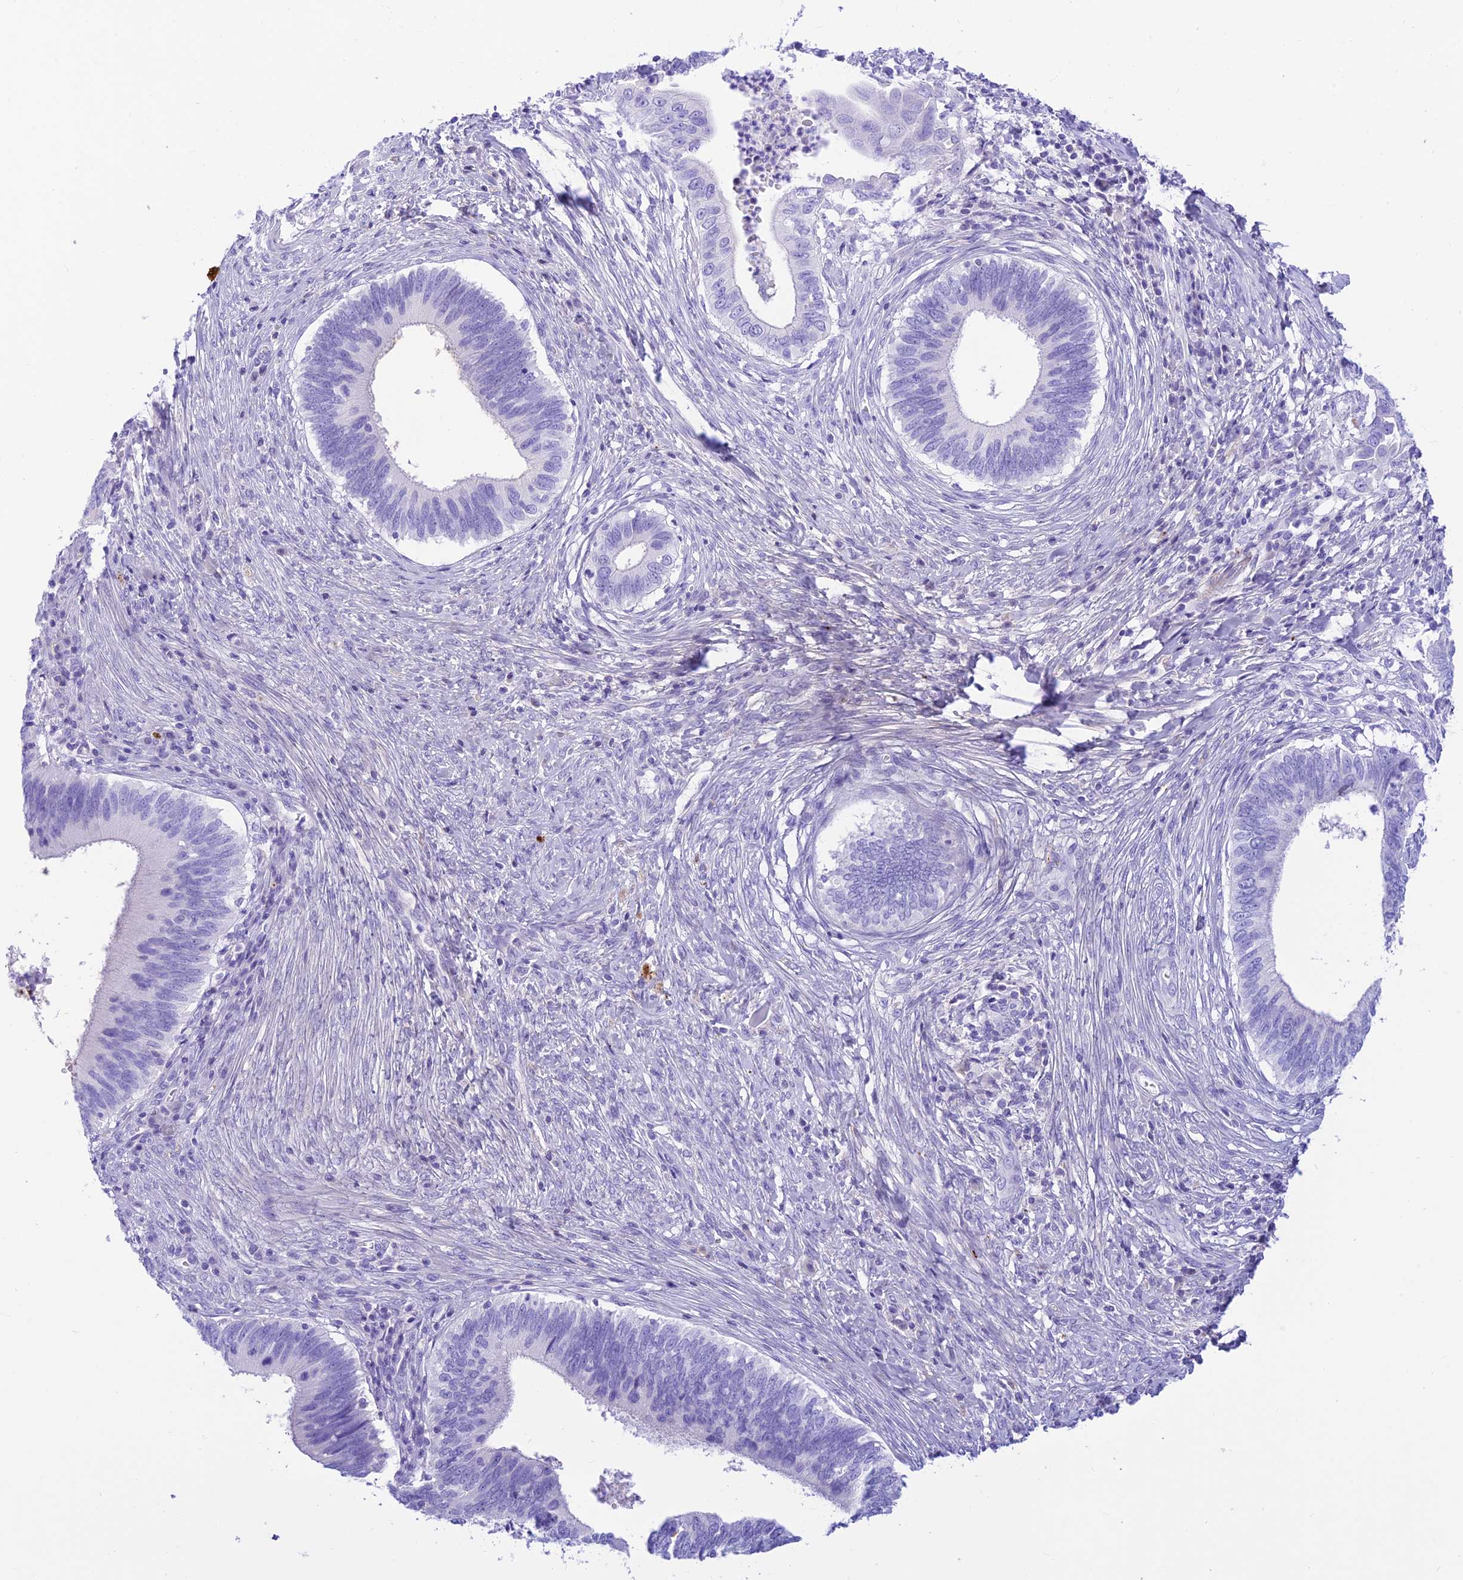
{"staining": {"intensity": "negative", "quantity": "none", "location": "none"}, "tissue": "cervical cancer", "cell_type": "Tumor cells", "image_type": "cancer", "snomed": [{"axis": "morphology", "description": "Adenocarcinoma, NOS"}, {"axis": "topography", "description": "Cervix"}], "caption": "Cervical cancer was stained to show a protein in brown. There is no significant positivity in tumor cells.", "gene": "PRNP", "patient": {"sex": "female", "age": 42}}